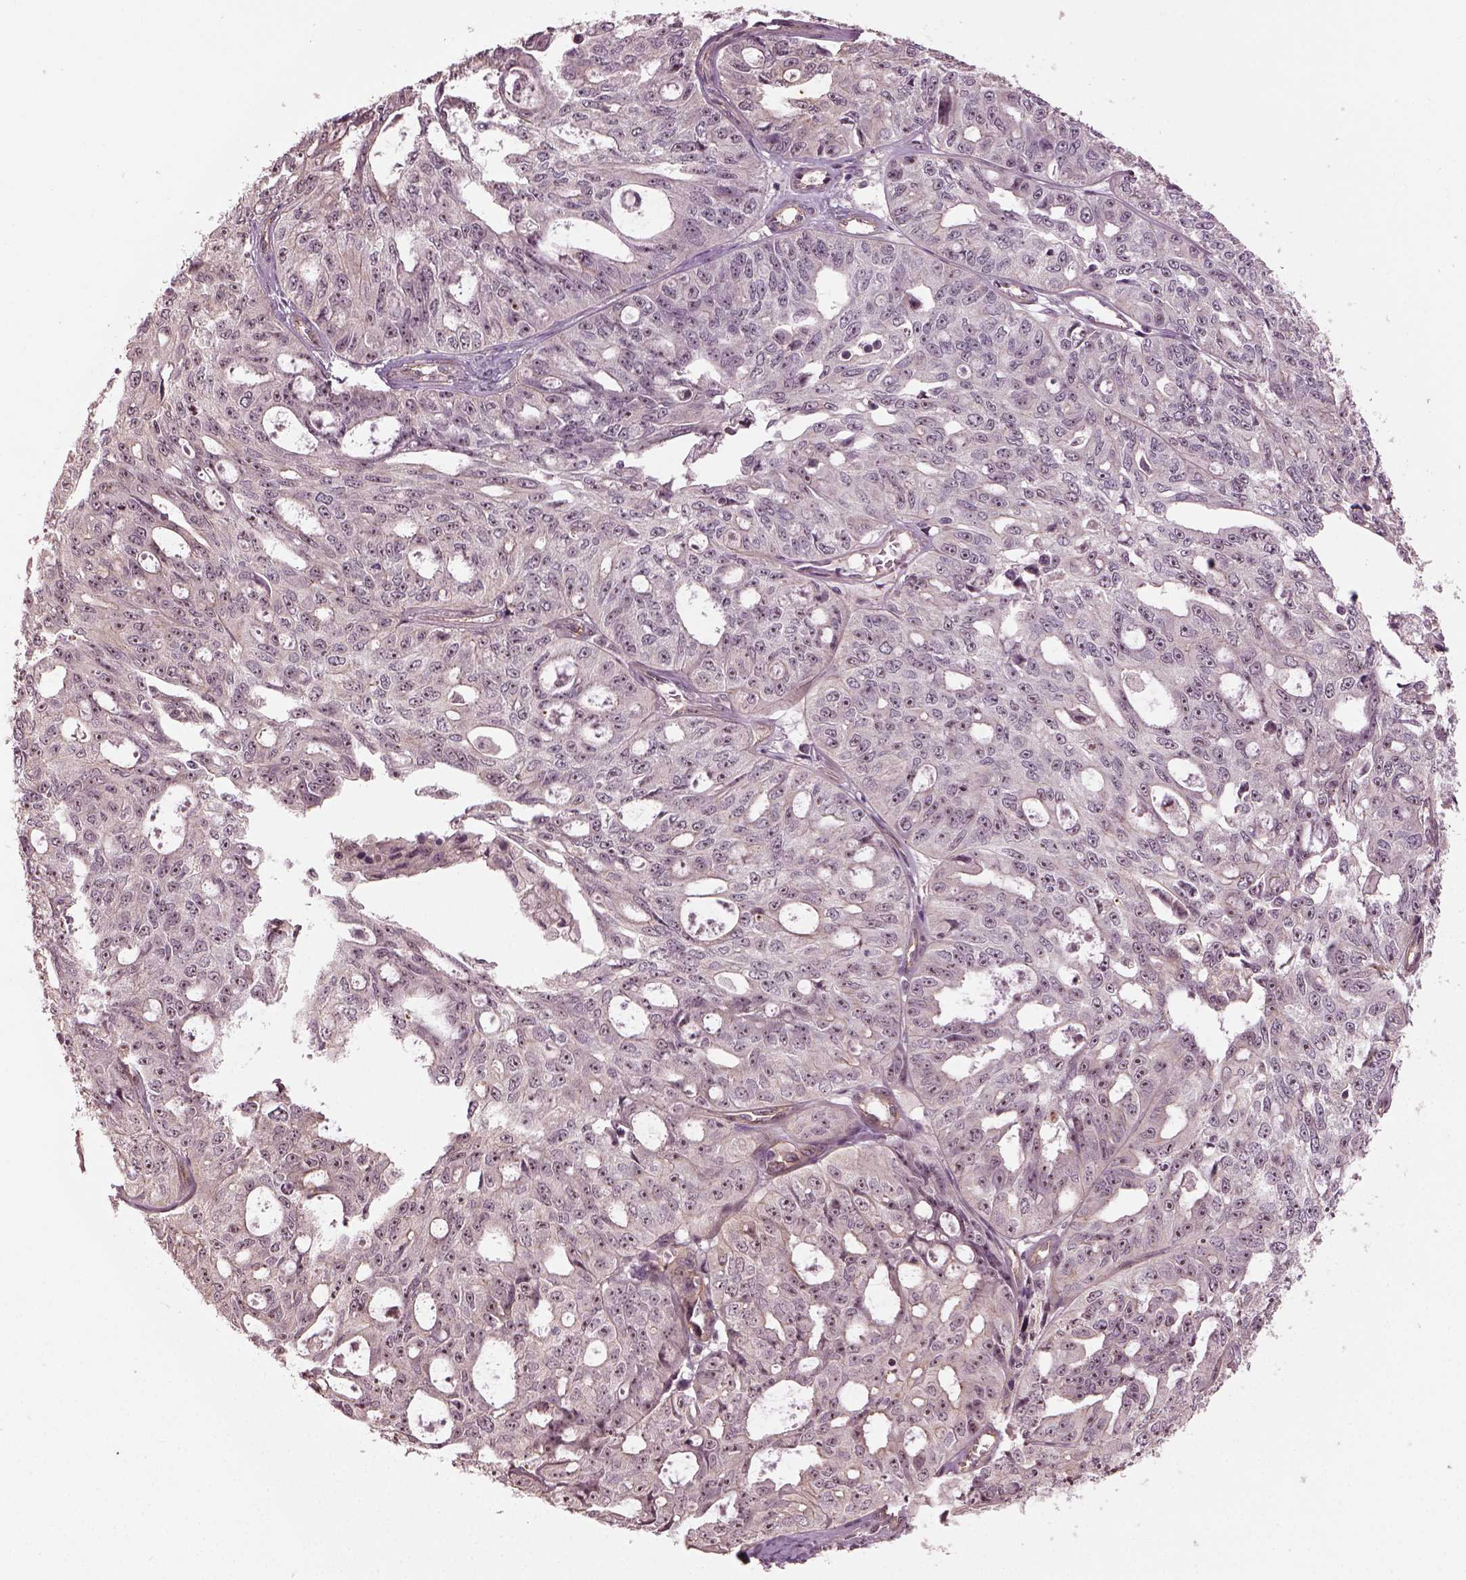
{"staining": {"intensity": "weak", "quantity": "25%-75%", "location": "nuclear"}, "tissue": "ovarian cancer", "cell_type": "Tumor cells", "image_type": "cancer", "snomed": [{"axis": "morphology", "description": "Carcinoma, endometroid"}, {"axis": "topography", "description": "Ovary"}], "caption": "This photomicrograph demonstrates IHC staining of human ovarian cancer, with low weak nuclear positivity in approximately 25%-75% of tumor cells.", "gene": "GNRH1", "patient": {"sex": "female", "age": 65}}